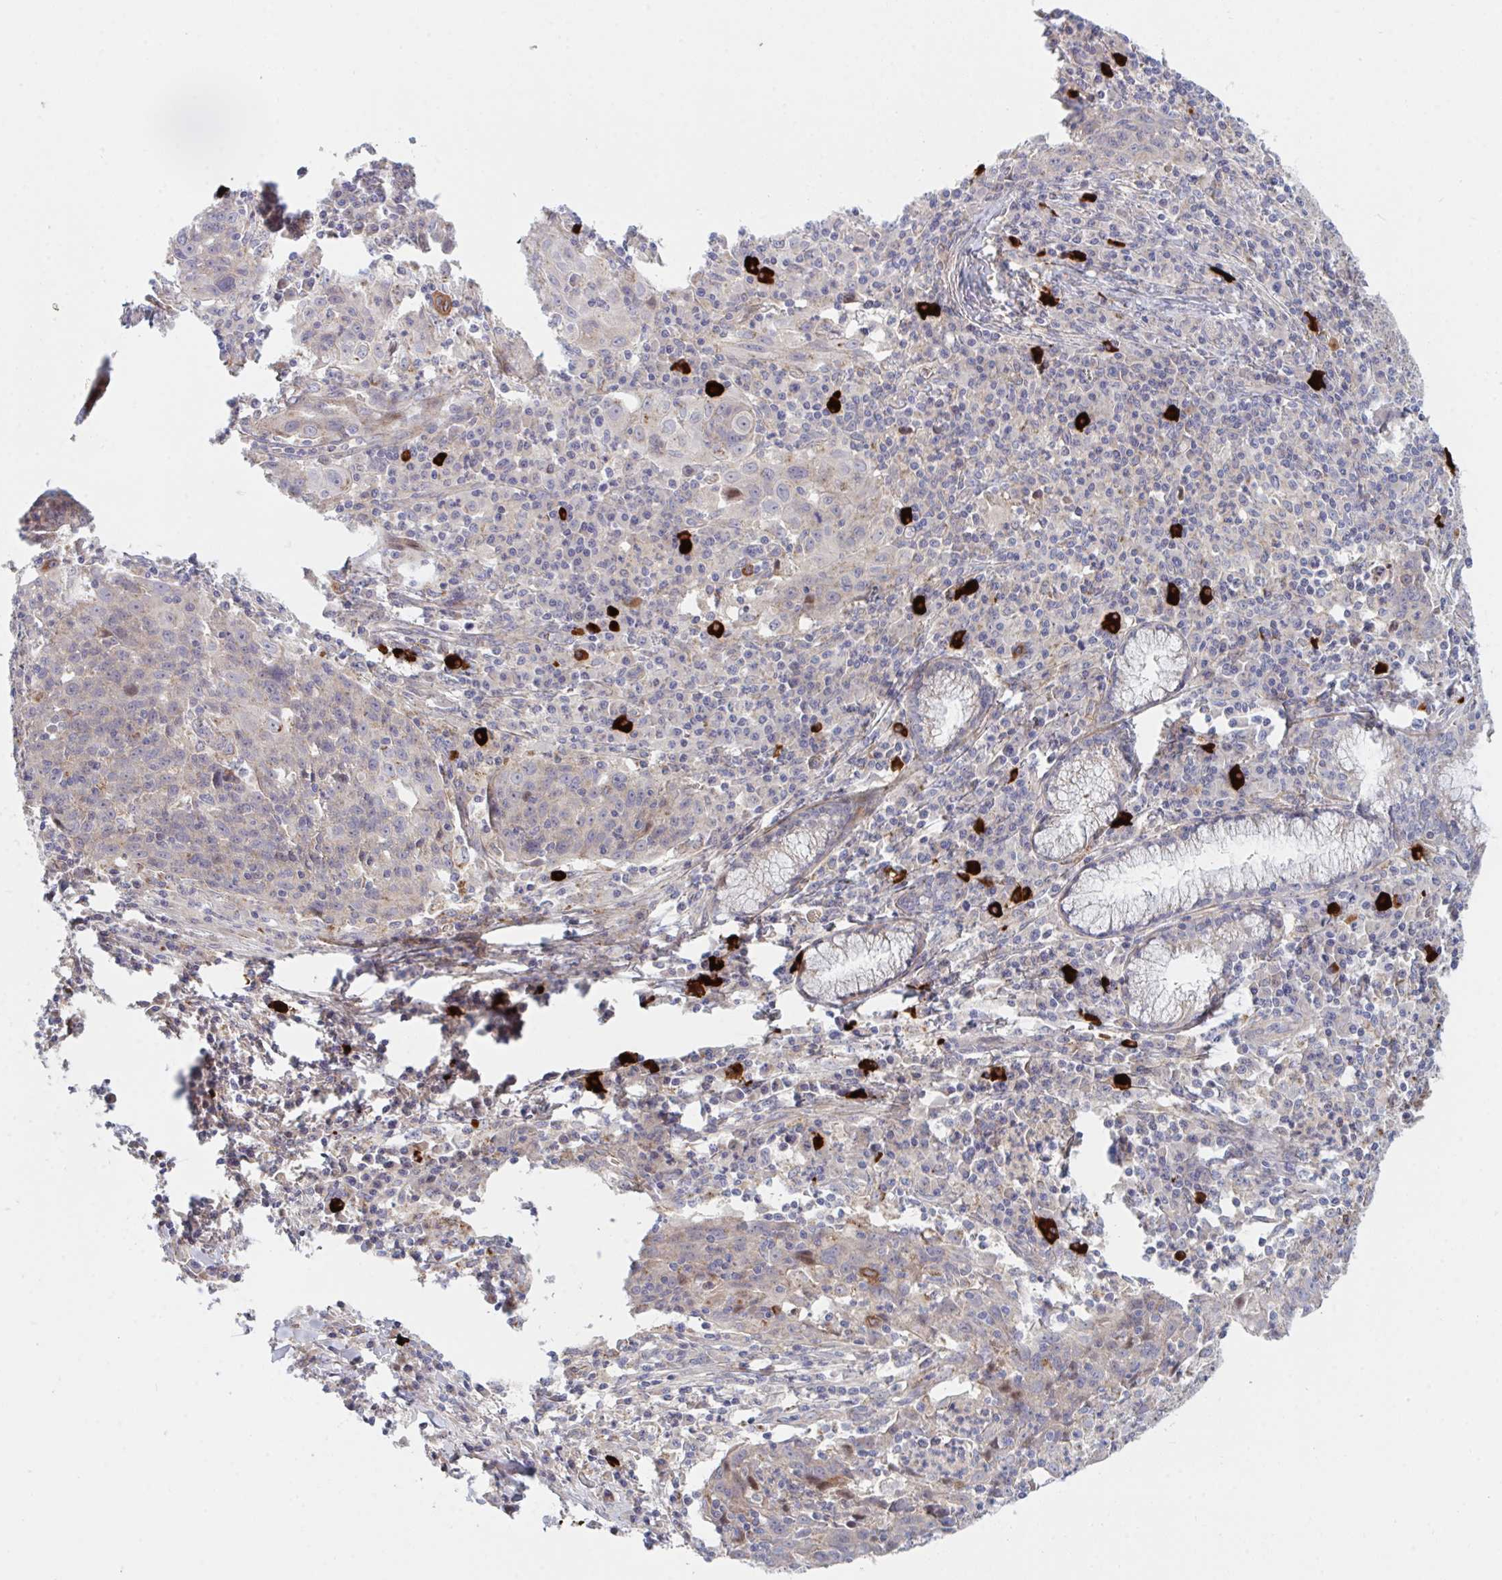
{"staining": {"intensity": "negative", "quantity": "none", "location": "none"}, "tissue": "lung cancer", "cell_type": "Tumor cells", "image_type": "cancer", "snomed": [{"axis": "morphology", "description": "Squamous cell carcinoma, NOS"}, {"axis": "morphology", "description": "Squamous cell carcinoma, metastatic, NOS"}, {"axis": "topography", "description": "Bronchus"}, {"axis": "topography", "description": "Lung"}], "caption": "High power microscopy histopathology image of an IHC histopathology image of squamous cell carcinoma (lung), revealing no significant expression in tumor cells.", "gene": "TNFSF4", "patient": {"sex": "male", "age": 62}}